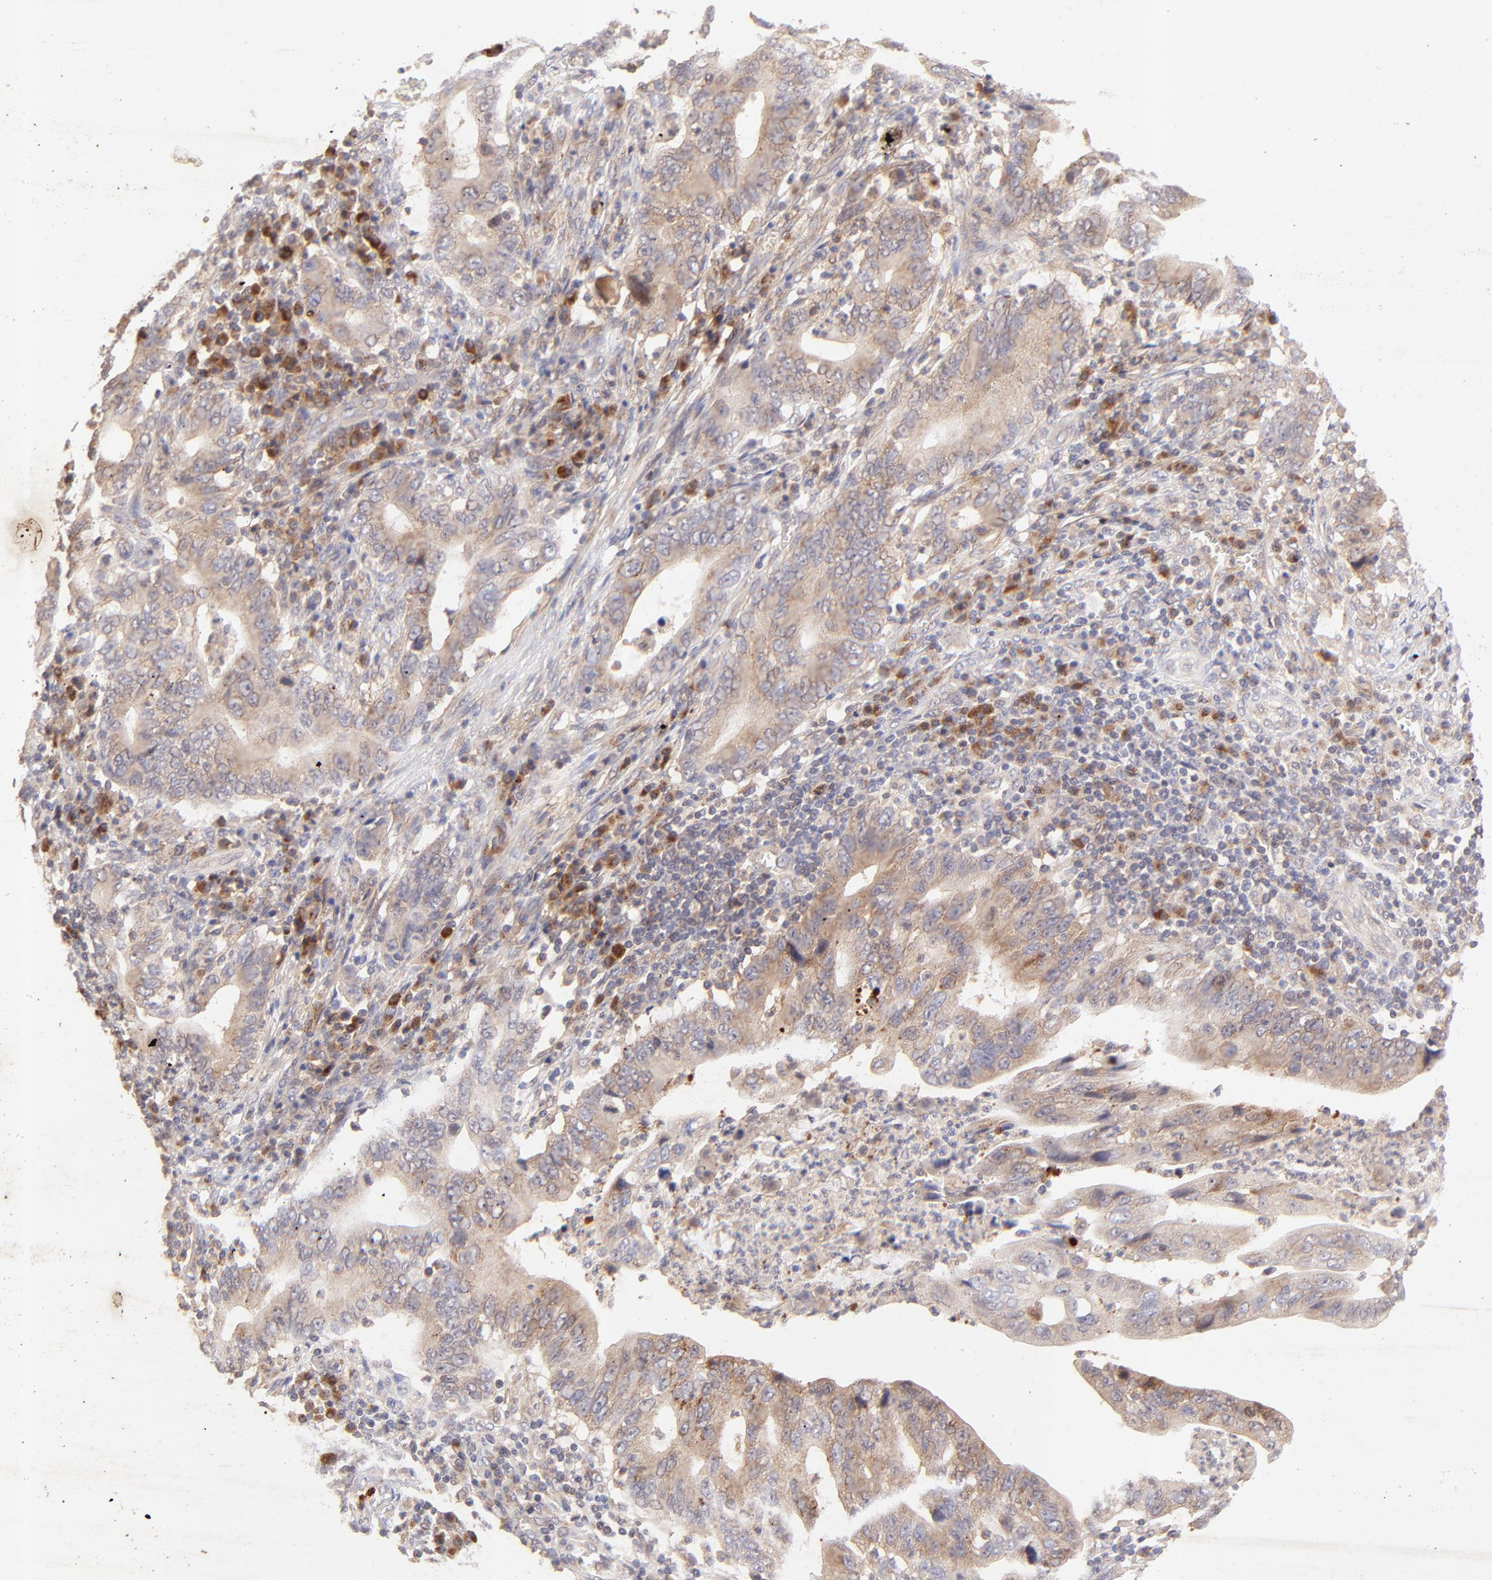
{"staining": {"intensity": "moderate", "quantity": ">75%", "location": "nuclear"}, "tissue": "stomach cancer", "cell_type": "Tumor cells", "image_type": "cancer", "snomed": [{"axis": "morphology", "description": "Adenocarcinoma, NOS"}, {"axis": "topography", "description": "Stomach, upper"}], "caption": "High-power microscopy captured an IHC image of stomach adenocarcinoma, revealing moderate nuclear positivity in approximately >75% of tumor cells. Nuclei are stained in blue.", "gene": "TNRC6B", "patient": {"sex": "male", "age": 63}}